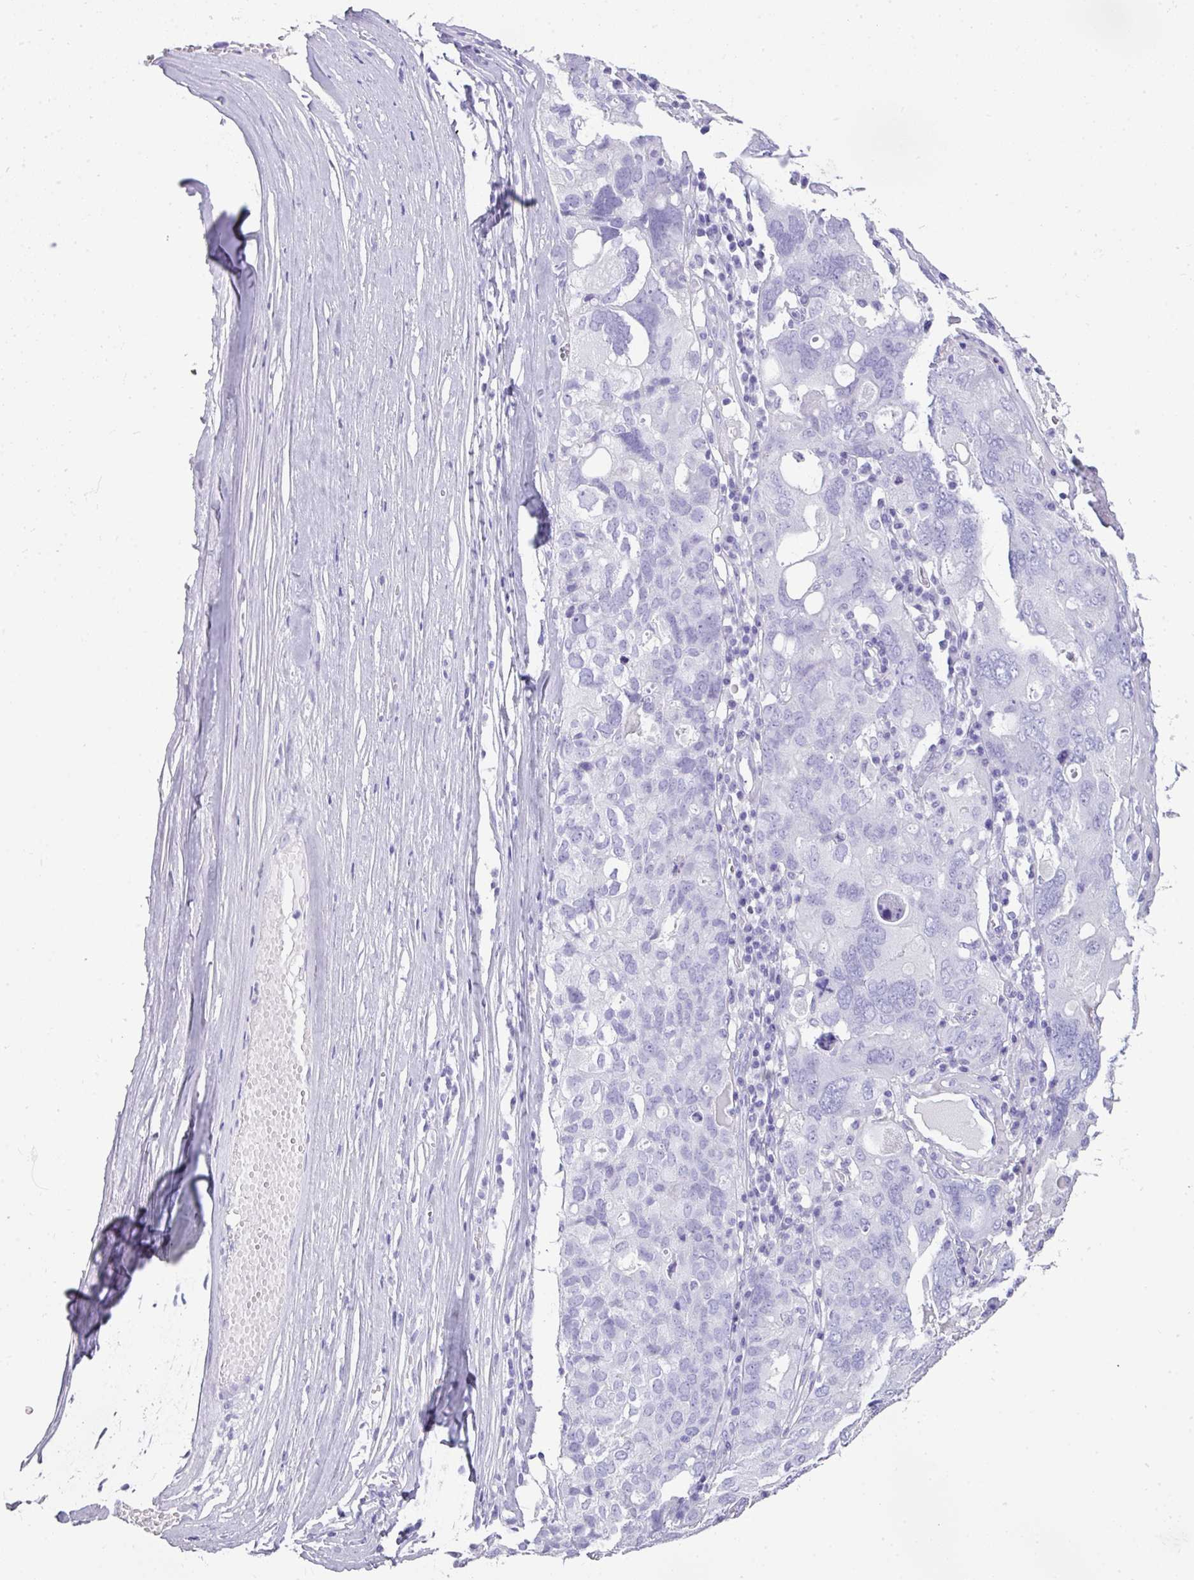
{"staining": {"intensity": "negative", "quantity": "none", "location": "none"}, "tissue": "ovarian cancer", "cell_type": "Tumor cells", "image_type": "cancer", "snomed": [{"axis": "morphology", "description": "Carcinoma, endometroid"}, {"axis": "topography", "description": "Ovary"}], "caption": "High power microscopy micrograph of an IHC micrograph of endometroid carcinoma (ovarian), revealing no significant expression in tumor cells. (Brightfield microscopy of DAB immunohistochemistry at high magnification).", "gene": "TNP1", "patient": {"sex": "female", "age": 62}}